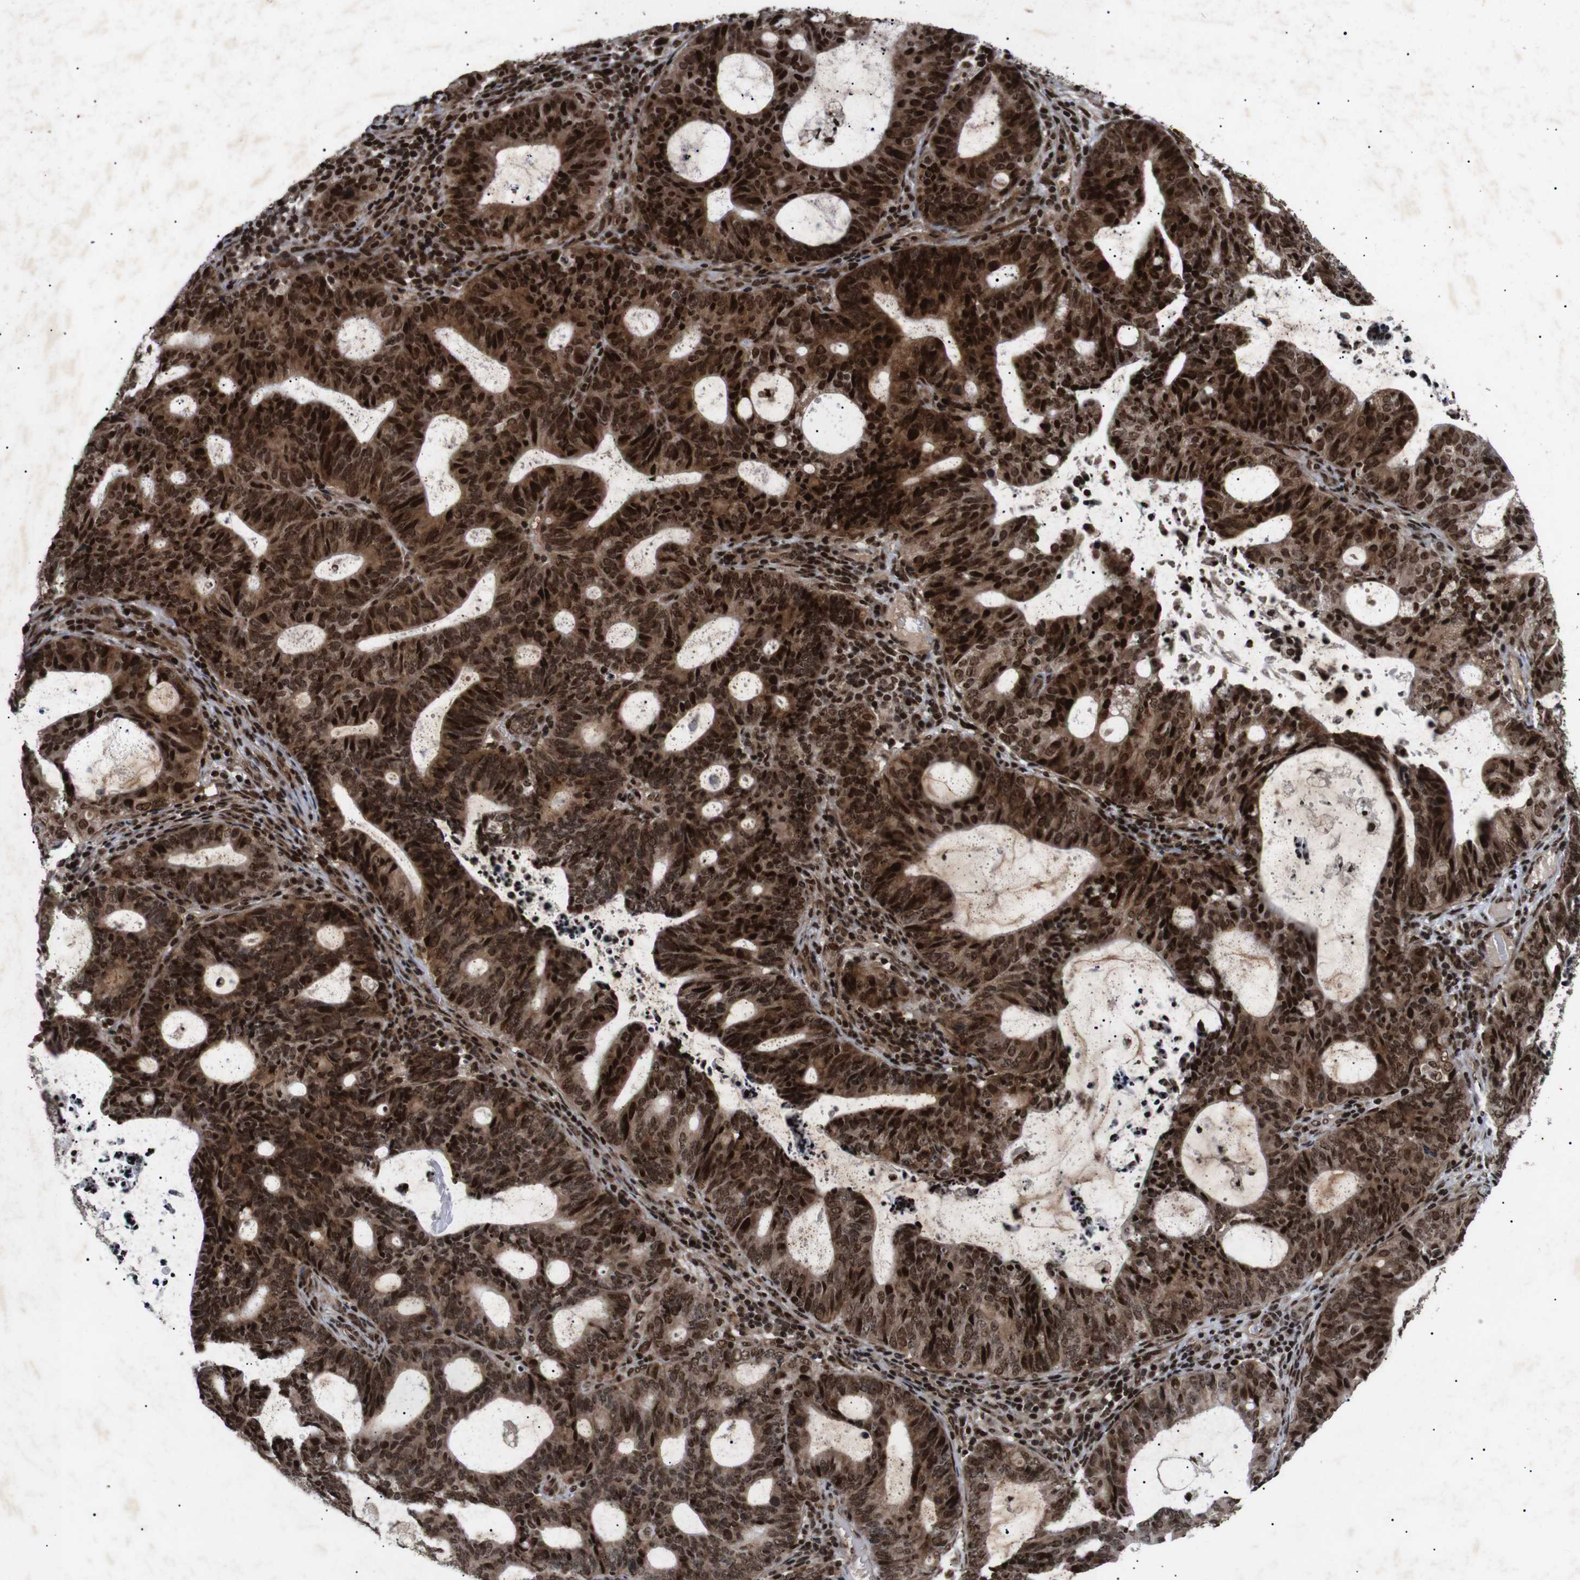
{"staining": {"intensity": "strong", "quantity": ">75%", "location": "cytoplasmic/membranous,nuclear"}, "tissue": "endometrial cancer", "cell_type": "Tumor cells", "image_type": "cancer", "snomed": [{"axis": "morphology", "description": "Adenocarcinoma, NOS"}, {"axis": "topography", "description": "Uterus"}], "caption": "Tumor cells reveal high levels of strong cytoplasmic/membranous and nuclear staining in about >75% of cells in endometrial adenocarcinoma.", "gene": "KIF23", "patient": {"sex": "female", "age": 83}}